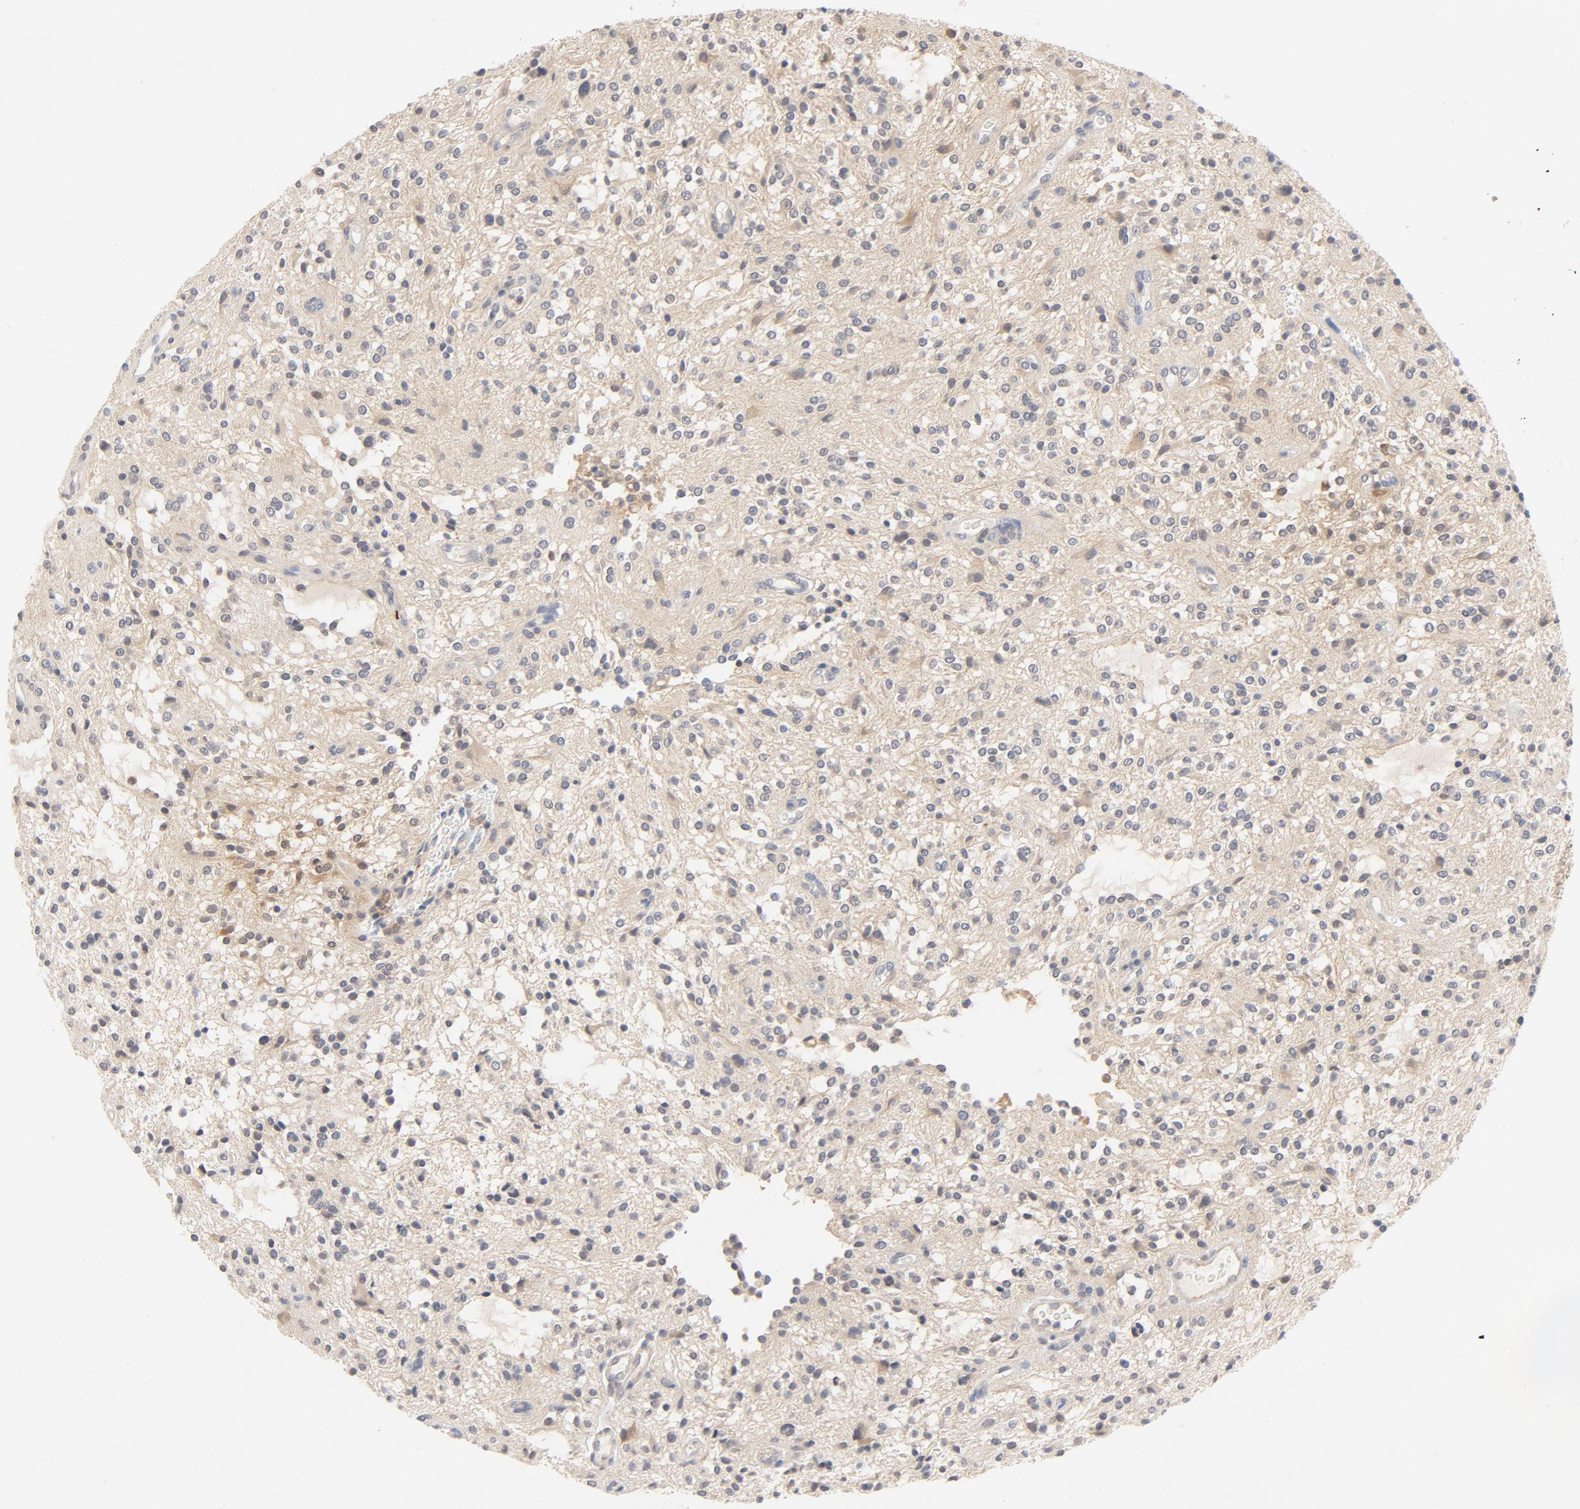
{"staining": {"intensity": "moderate", "quantity": ">75%", "location": "cytoplasmic/membranous"}, "tissue": "glioma", "cell_type": "Tumor cells", "image_type": "cancer", "snomed": [{"axis": "morphology", "description": "Glioma, malignant, NOS"}, {"axis": "topography", "description": "Cerebellum"}], "caption": "Protein staining of glioma tissue exhibits moderate cytoplasmic/membranous staining in approximately >75% of tumor cells. The protein of interest is shown in brown color, while the nuclei are stained blue.", "gene": "STAT1", "patient": {"sex": "female", "age": 10}}